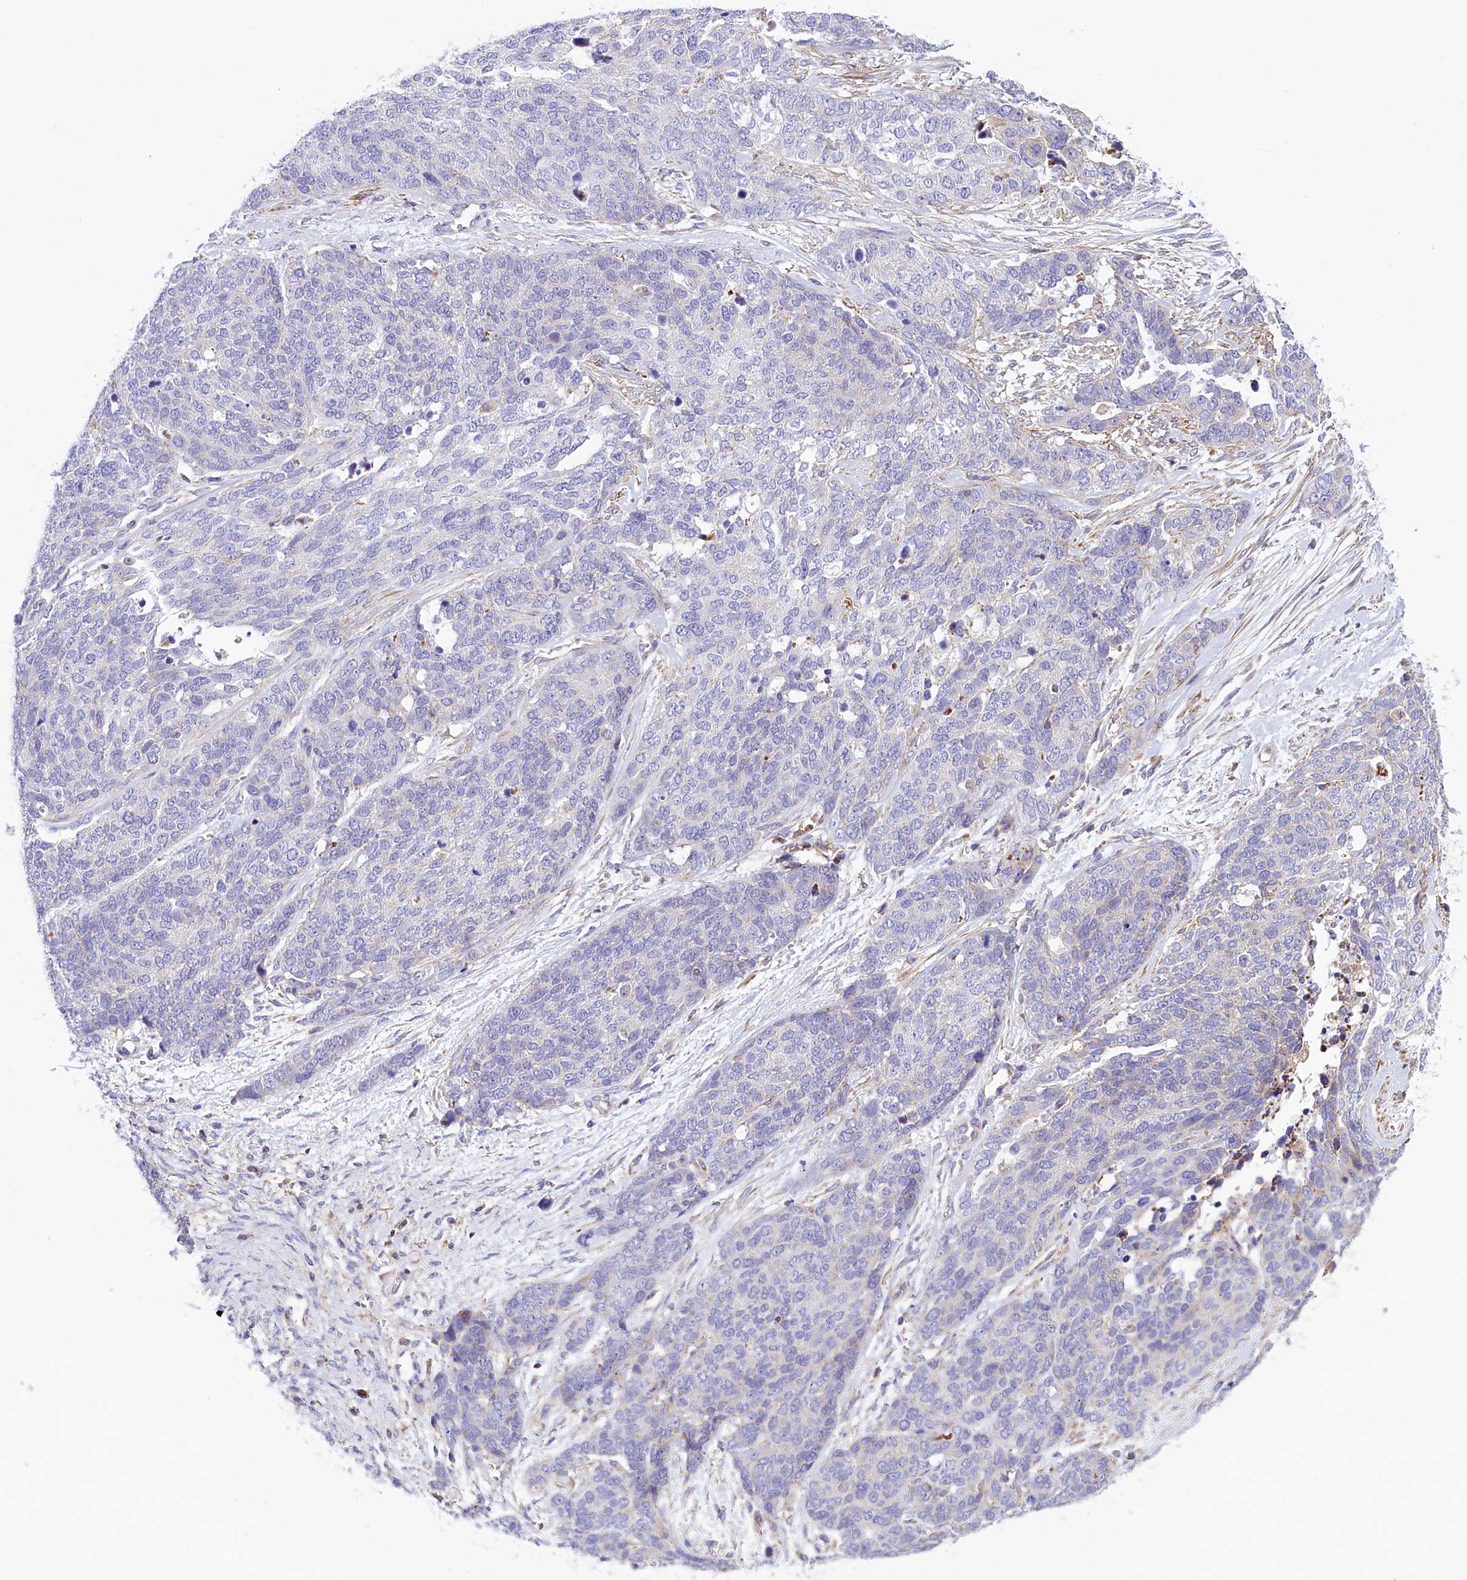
{"staining": {"intensity": "negative", "quantity": "none", "location": "none"}, "tissue": "ovarian cancer", "cell_type": "Tumor cells", "image_type": "cancer", "snomed": [{"axis": "morphology", "description": "Cystadenocarcinoma, serous, NOS"}, {"axis": "topography", "description": "Ovary"}], "caption": "A high-resolution image shows immunohistochemistry (IHC) staining of ovarian cancer (serous cystadenocarcinoma), which displays no significant expression in tumor cells.", "gene": "CORO7-PAM16", "patient": {"sex": "female", "age": 44}}